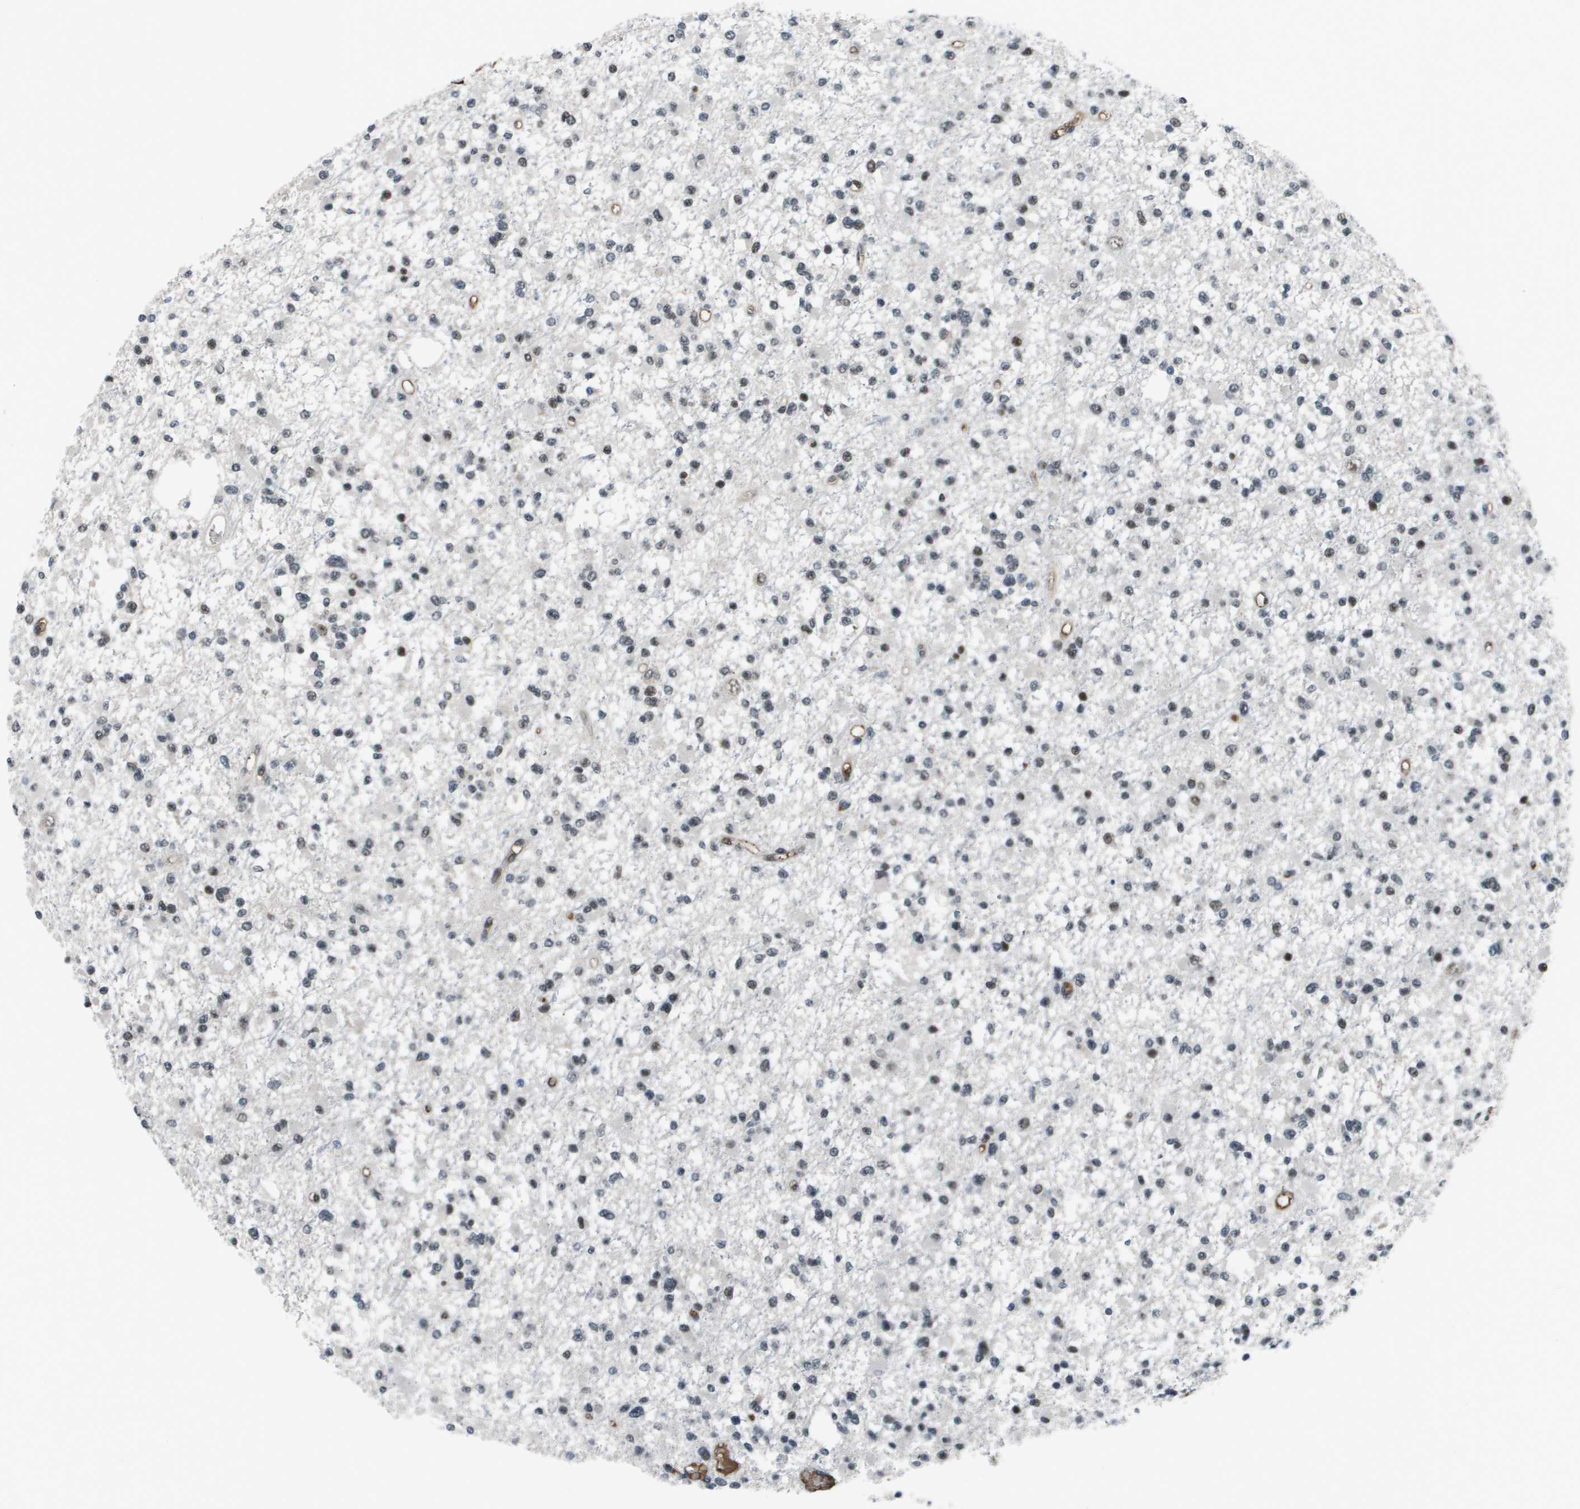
{"staining": {"intensity": "weak", "quantity": "25%-75%", "location": "nuclear"}, "tissue": "glioma", "cell_type": "Tumor cells", "image_type": "cancer", "snomed": [{"axis": "morphology", "description": "Glioma, malignant, Low grade"}, {"axis": "topography", "description": "Brain"}], "caption": "Immunohistochemical staining of low-grade glioma (malignant) demonstrates weak nuclear protein expression in about 25%-75% of tumor cells.", "gene": "THRAP3", "patient": {"sex": "female", "age": 22}}